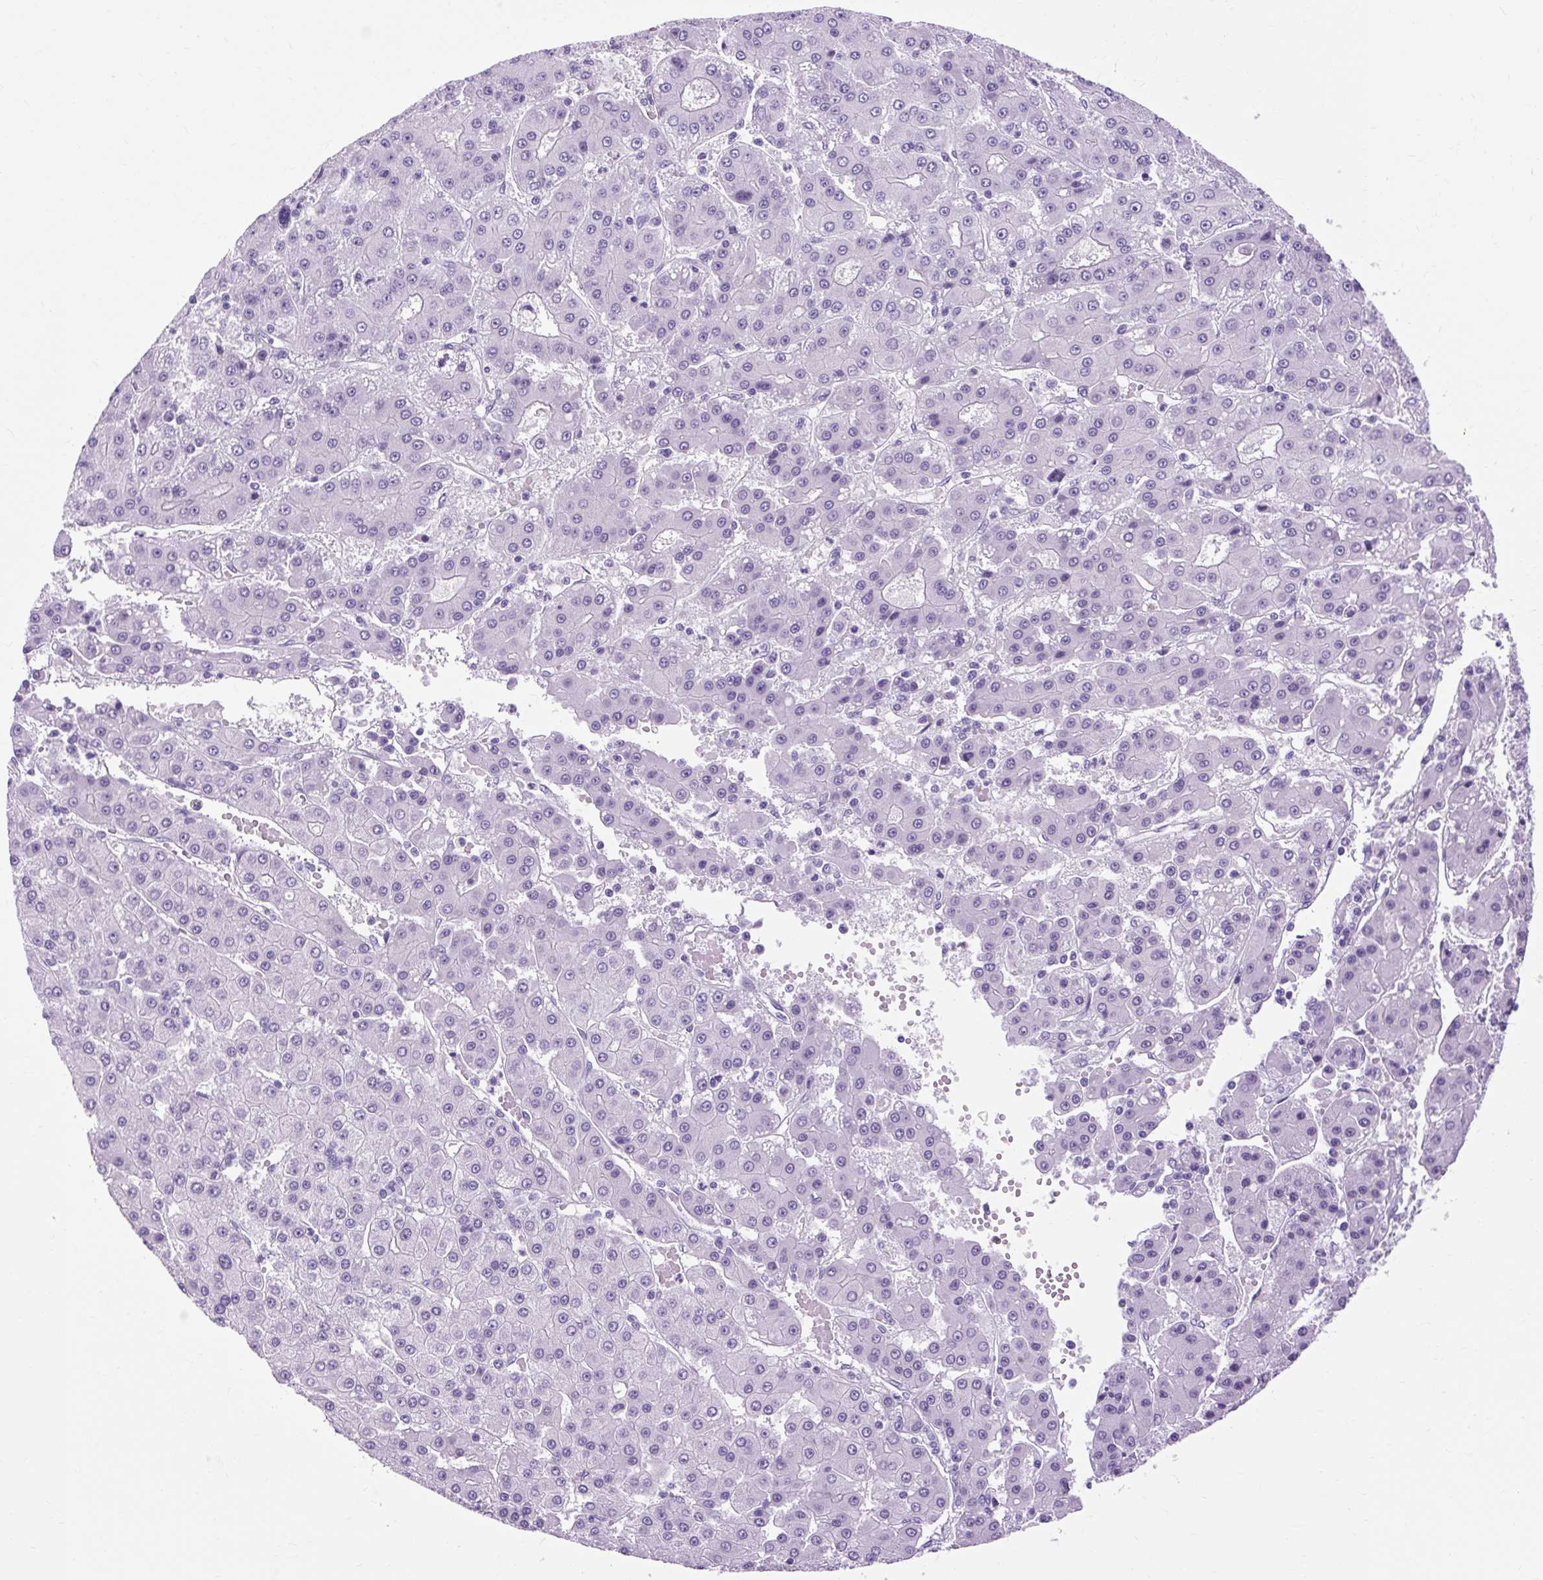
{"staining": {"intensity": "negative", "quantity": "none", "location": "none"}, "tissue": "liver cancer", "cell_type": "Tumor cells", "image_type": "cancer", "snomed": [{"axis": "morphology", "description": "Carcinoma, Hepatocellular, NOS"}, {"axis": "topography", "description": "Liver"}], "caption": "Protein analysis of liver cancer (hepatocellular carcinoma) reveals no significant expression in tumor cells. Brightfield microscopy of IHC stained with DAB (brown) and hematoxylin (blue), captured at high magnification.", "gene": "OOEP", "patient": {"sex": "male", "age": 76}}